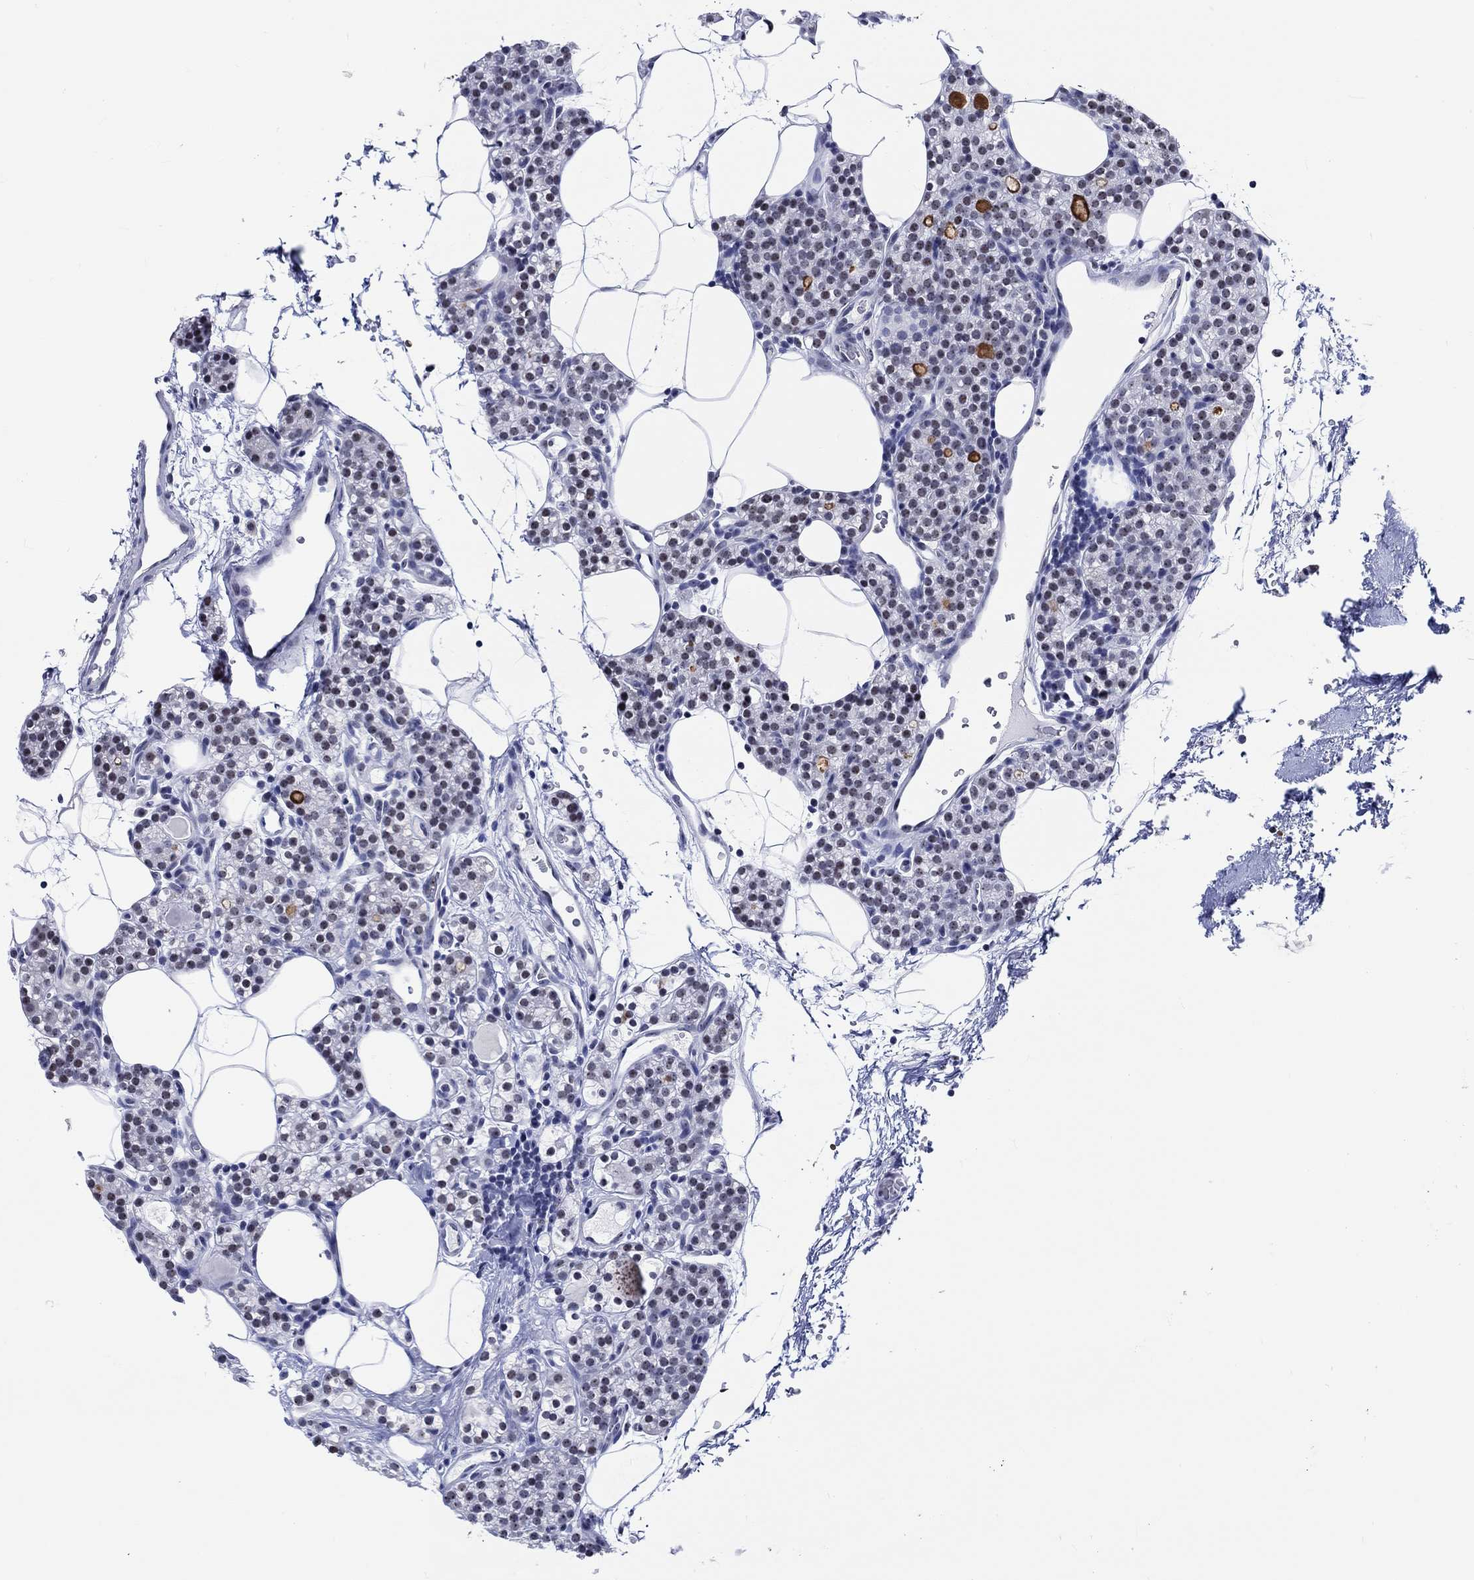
{"staining": {"intensity": "moderate", "quantity": "25%-75%", "location": "nuclear"}, "tissue": "parathyroid gland", "cell_type": "Glandular cells", "image_type": "normal", "snomed": [{"axis": "morphology", "description": "Normal tissue, NOS"}, {"axis": "topography", "description": "Parathyroid gland"}], "caption": "Brown immunohistochemical staining in benign human parathyroid gland shows moderate nuclear staining in approximately 25%-75% of glandular cells. The protein is shown in brown color, while the nuclei are stained blue.", "gene": "ZNF446", "patient": {"sex": "female", "age": 67}}